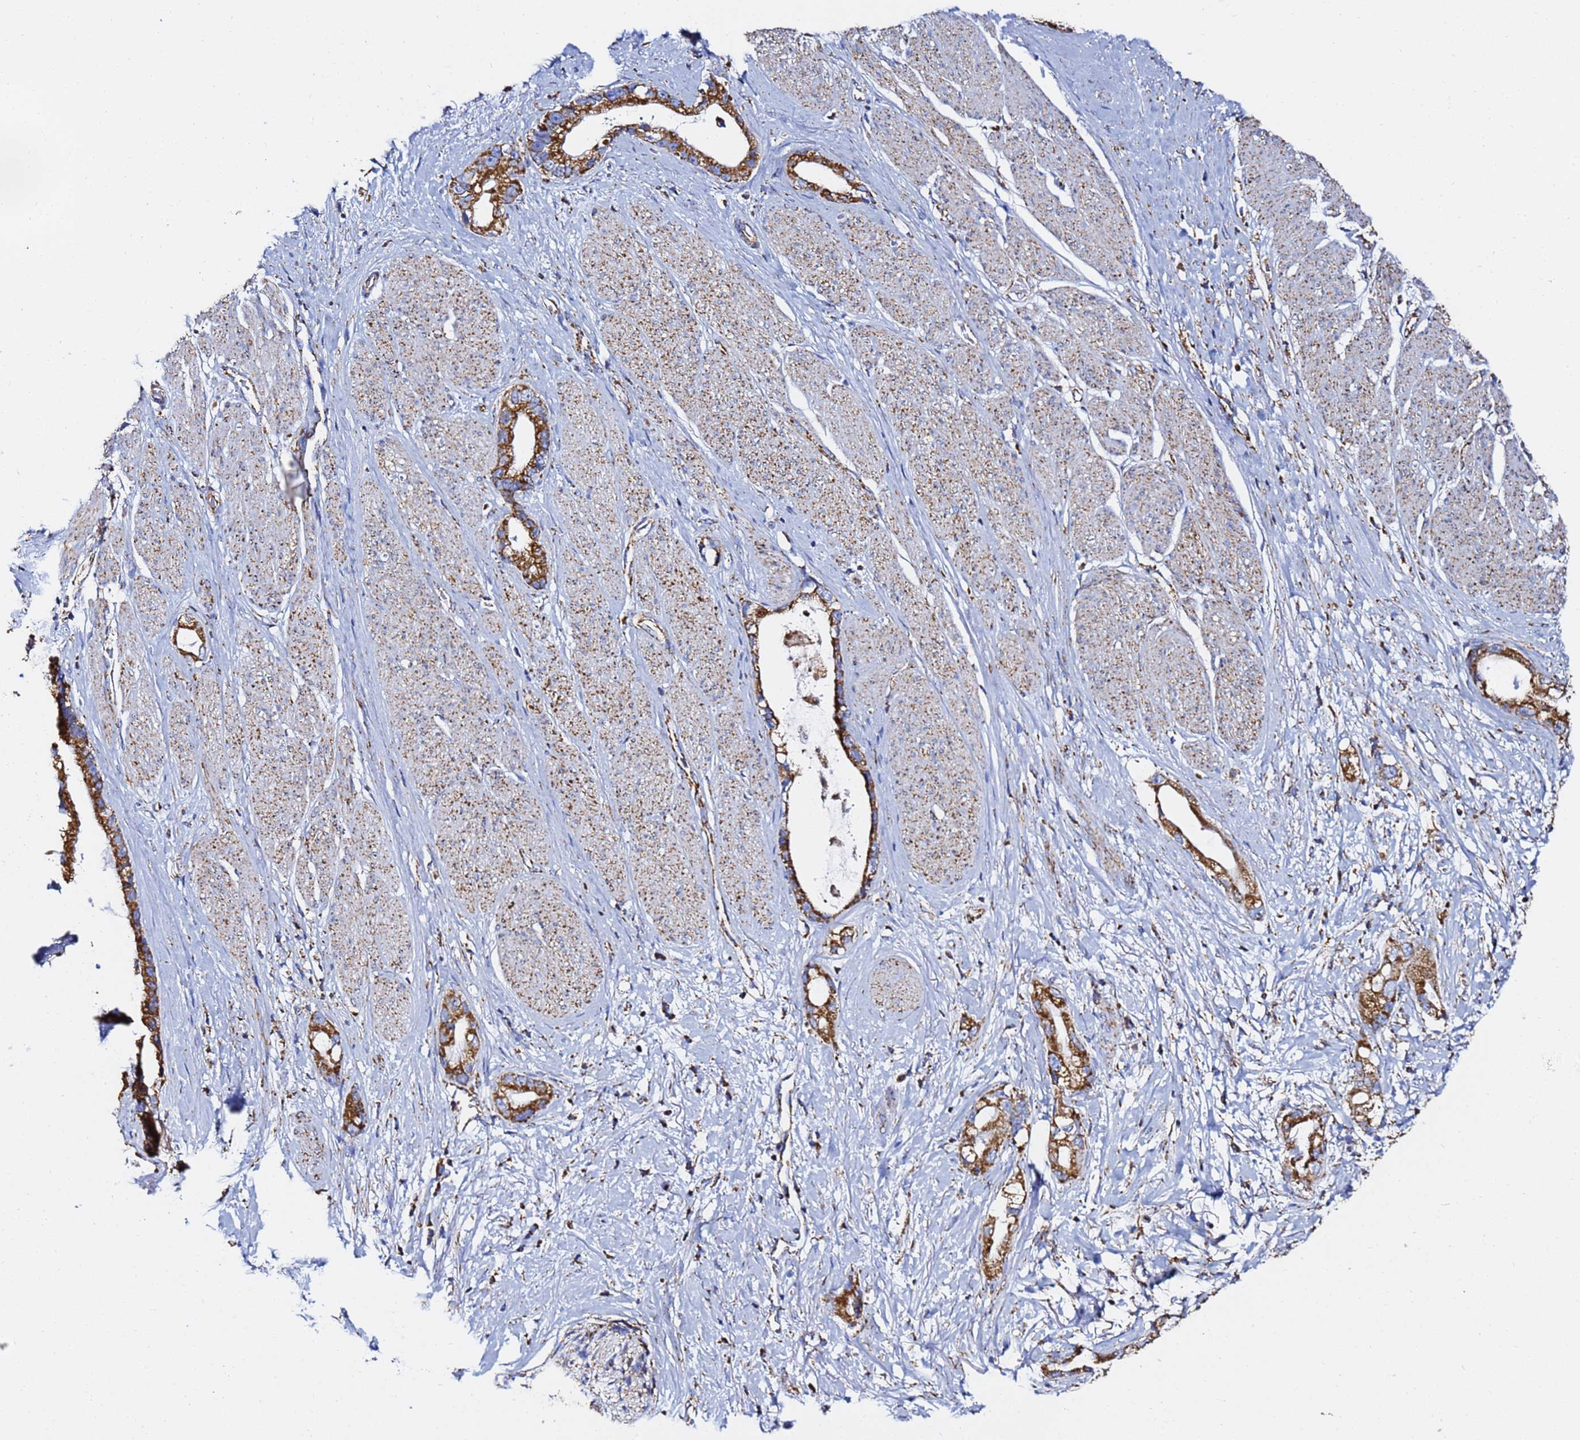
{"staining": {"intensity": "strong", "quantity": ">75%", "location": "cytoplasmic/membranous"}, "tissue": "stomach cancer", "cell_type": "Tumor cells", "image_type": "cancer", "snomed": [{"axis": "morphology", "description": "Adenocarcinoma, NOS"}, {"axis": "topography", "description": "Stomach"}], "caption": "This is a micrograph of IHC staining of stomach cancer (adenocarcinoma), which shows strong staining in the cytoplasmic/membranous of tumor cells.", "gene": "PHB2", "patient": {"sex": "male", "age": 55}}